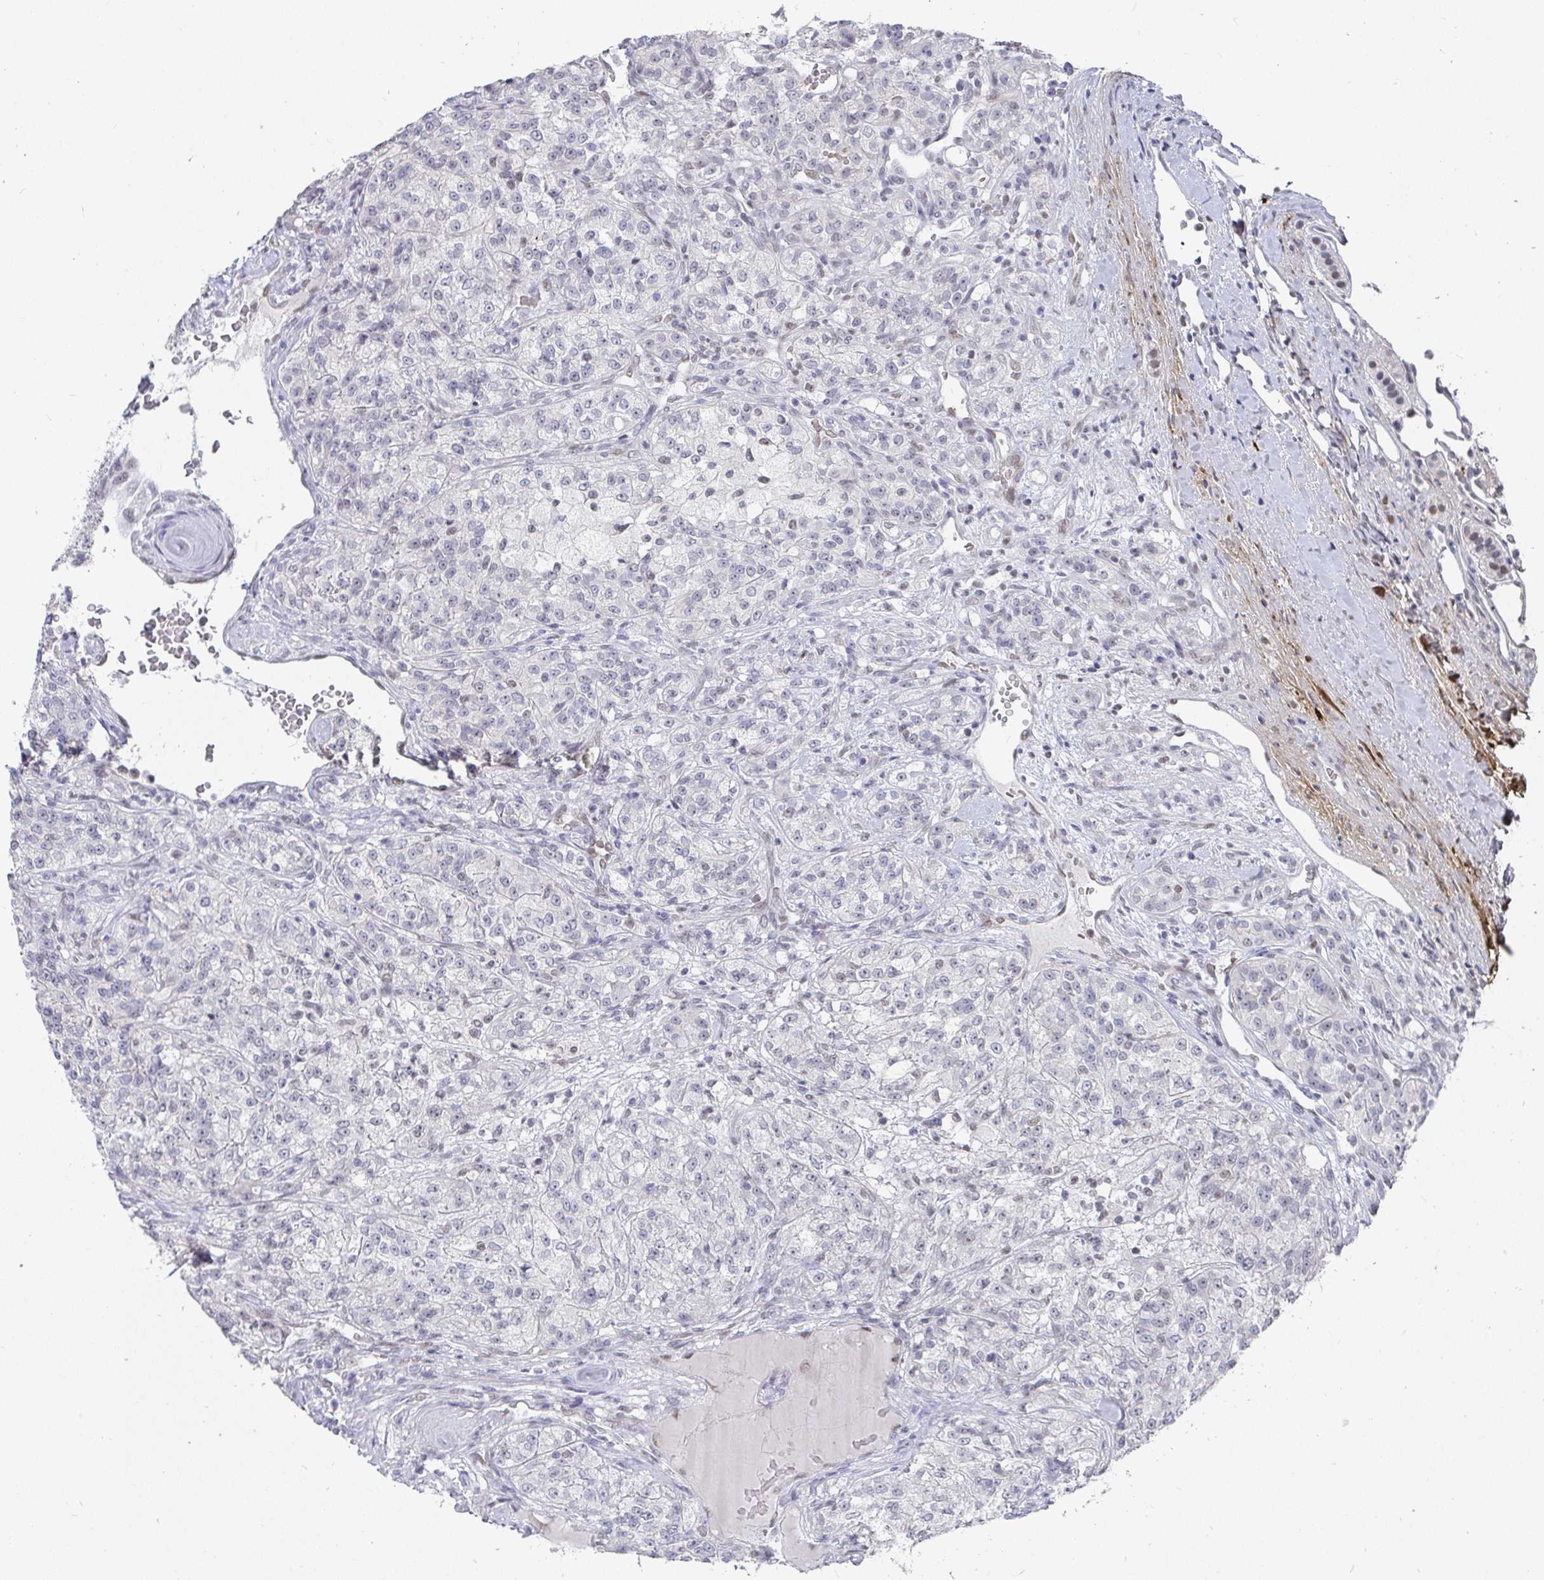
{"staining": {"intensity": "negative", "quantity": "none", "location": "none"}, "tissue": "renal cancer", "cell_type": "Tumor cells", "image_type": "cancer", "snomed": [{"axis": "morphology", "description": "Adenocarcinoma, NOS"}, {"axis": "topography", "description": "Kidney"}], "caption": "IHC photomicrograph of renal cancer stained for a protein (brown), which shows no staining in tumor cells.", "gene": "RCOR1", "patient": {"sex": "female", "age": 63}}